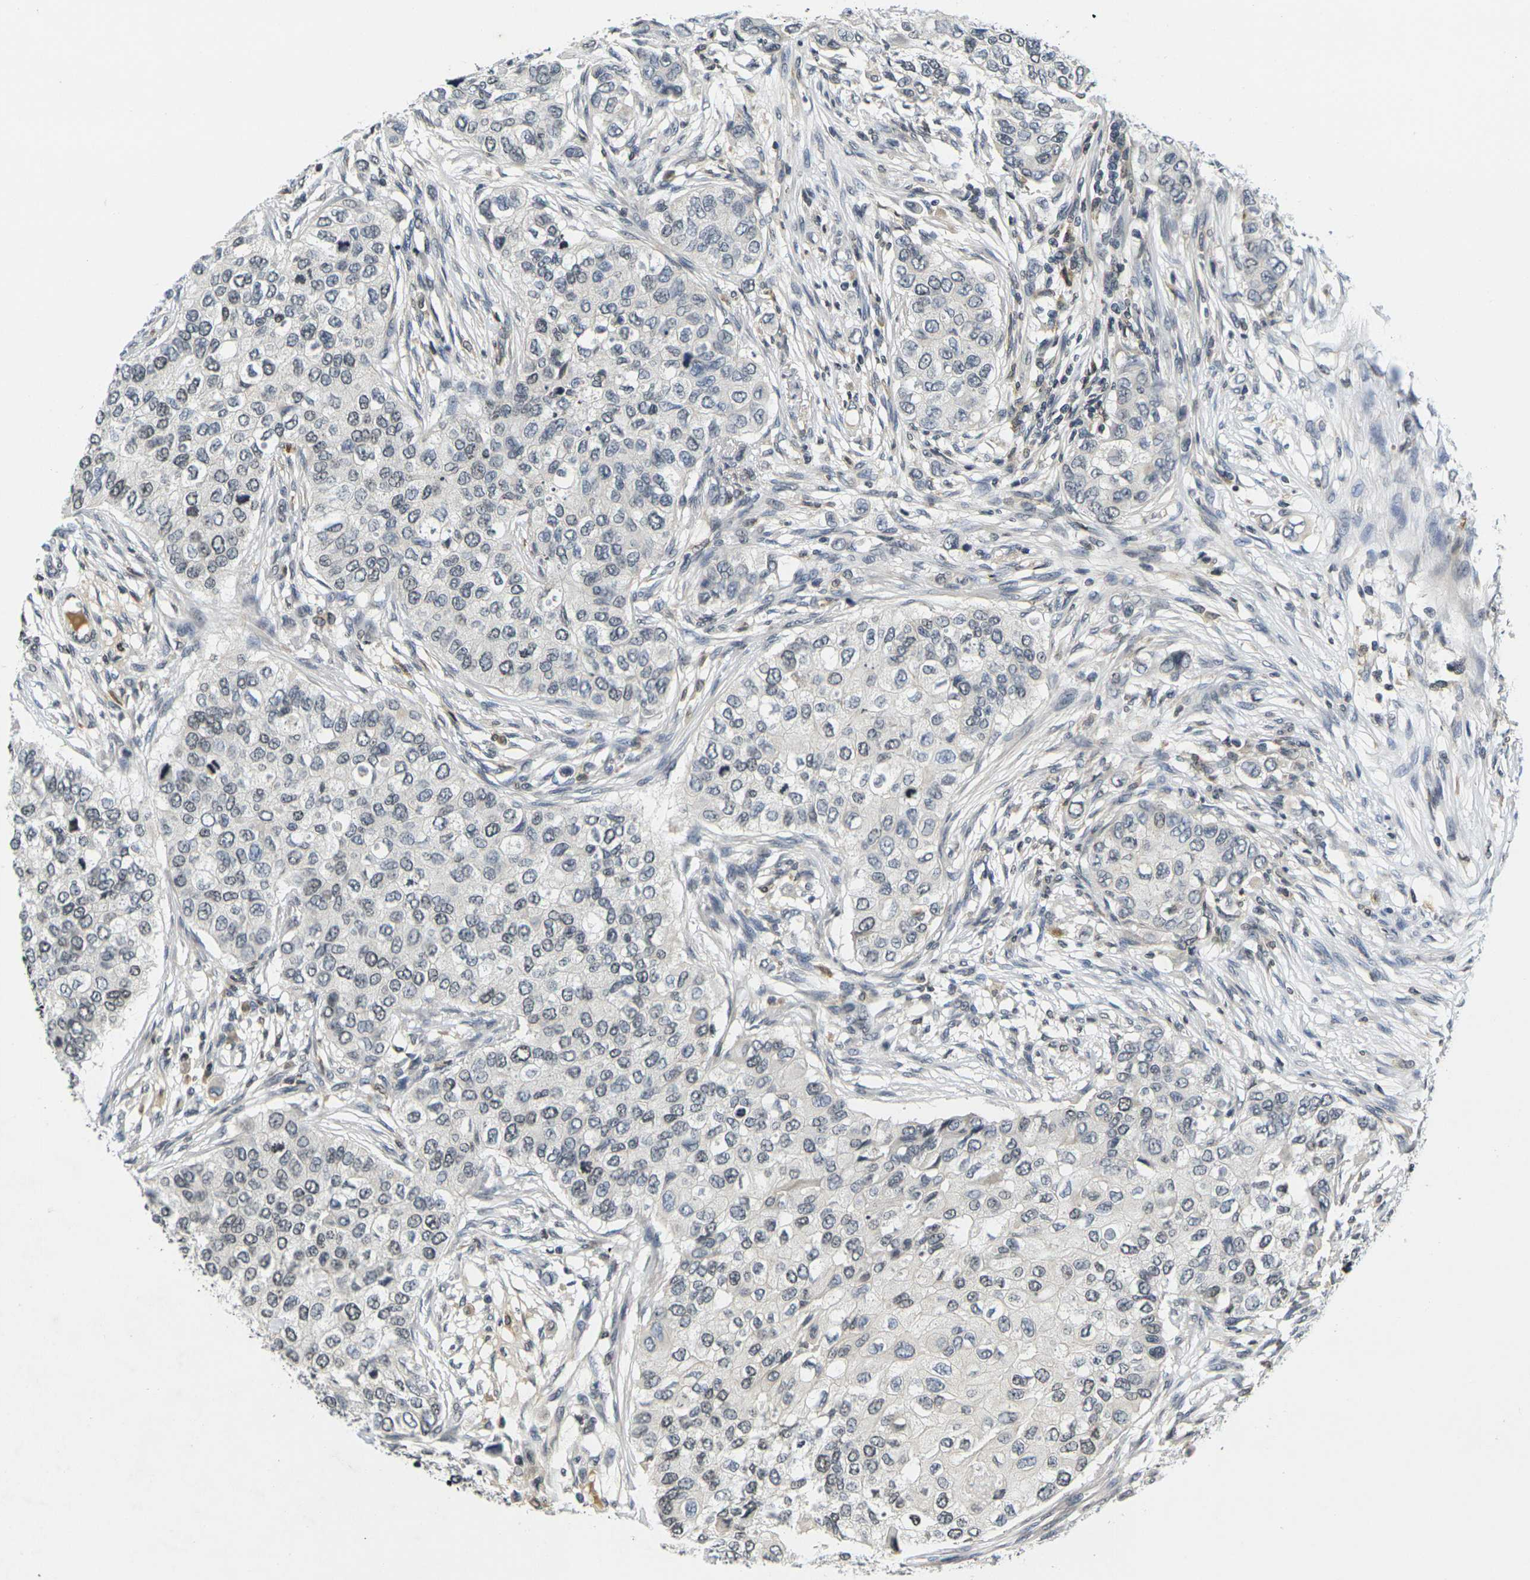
{"staining": {"intensity": "negative", "quantity": "none", "location": "none"}, "tissue": "breast cancer", "cell_type": "Tumor cells", "image_type": "cancer", "snomed": [{"axis": "morphology", "description": "Normal tissue, NOS"}, {"axis": "morphology", "description": "Duct carcinoma"}, {"axis": "topography", "description": "Breast"}], "caption": "Immunohistochemical staining of infiltrating ductal carcinoma (breast) displays no significant staining in tumor cells.", "gene": "C1QC", "patient": {"sex": "female", "age": 49}}